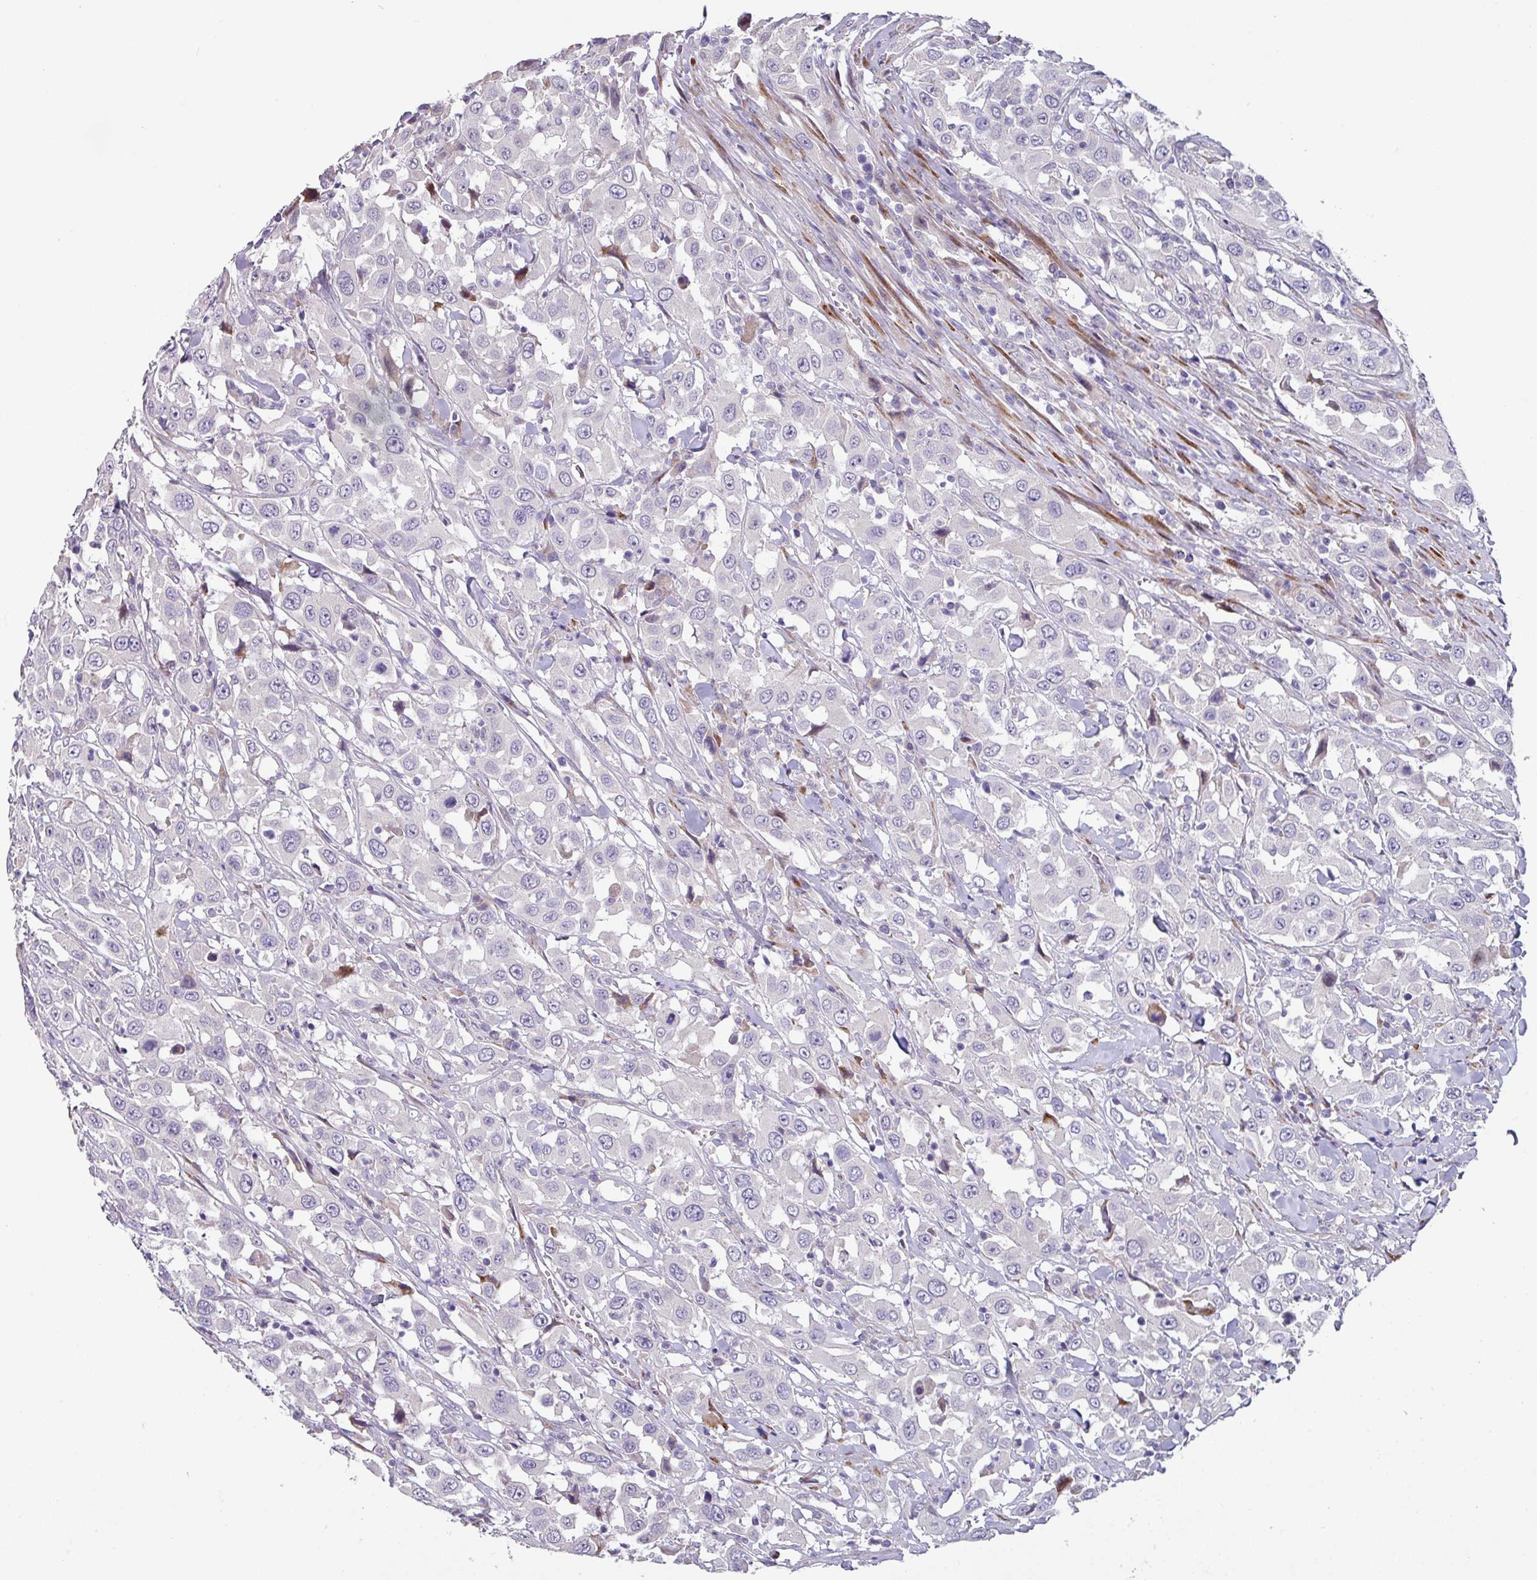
{"staining": {"intensity": "negative", "quantity": "none", "location": "none"}, "tissue": "urothelial cancer", "cell_type": "Tumor cells", "image_type": "cancer", "snomed": [{"axis": "morphology", "description": "Urothelial carcinoma, High grade"}, {"axis": "topography", "description": "Urinary bladder"}], "caption": "Immunohistochemistry photomicrograph of neoplastic tissue: urothelial carcinoma (high-grade) stained with DAB (3,3'-diaminobenzidine) reveals no significant protein expression in tumor cells. (Stains: DAB (3,3'-diaminobenzidine) immunohistochemistry with hematoxylin counter stain, Microscopy: brightfield microscopy at high magnification).", "gene": "KLHL3", "patient": {"sex": "male", "age": 61}}